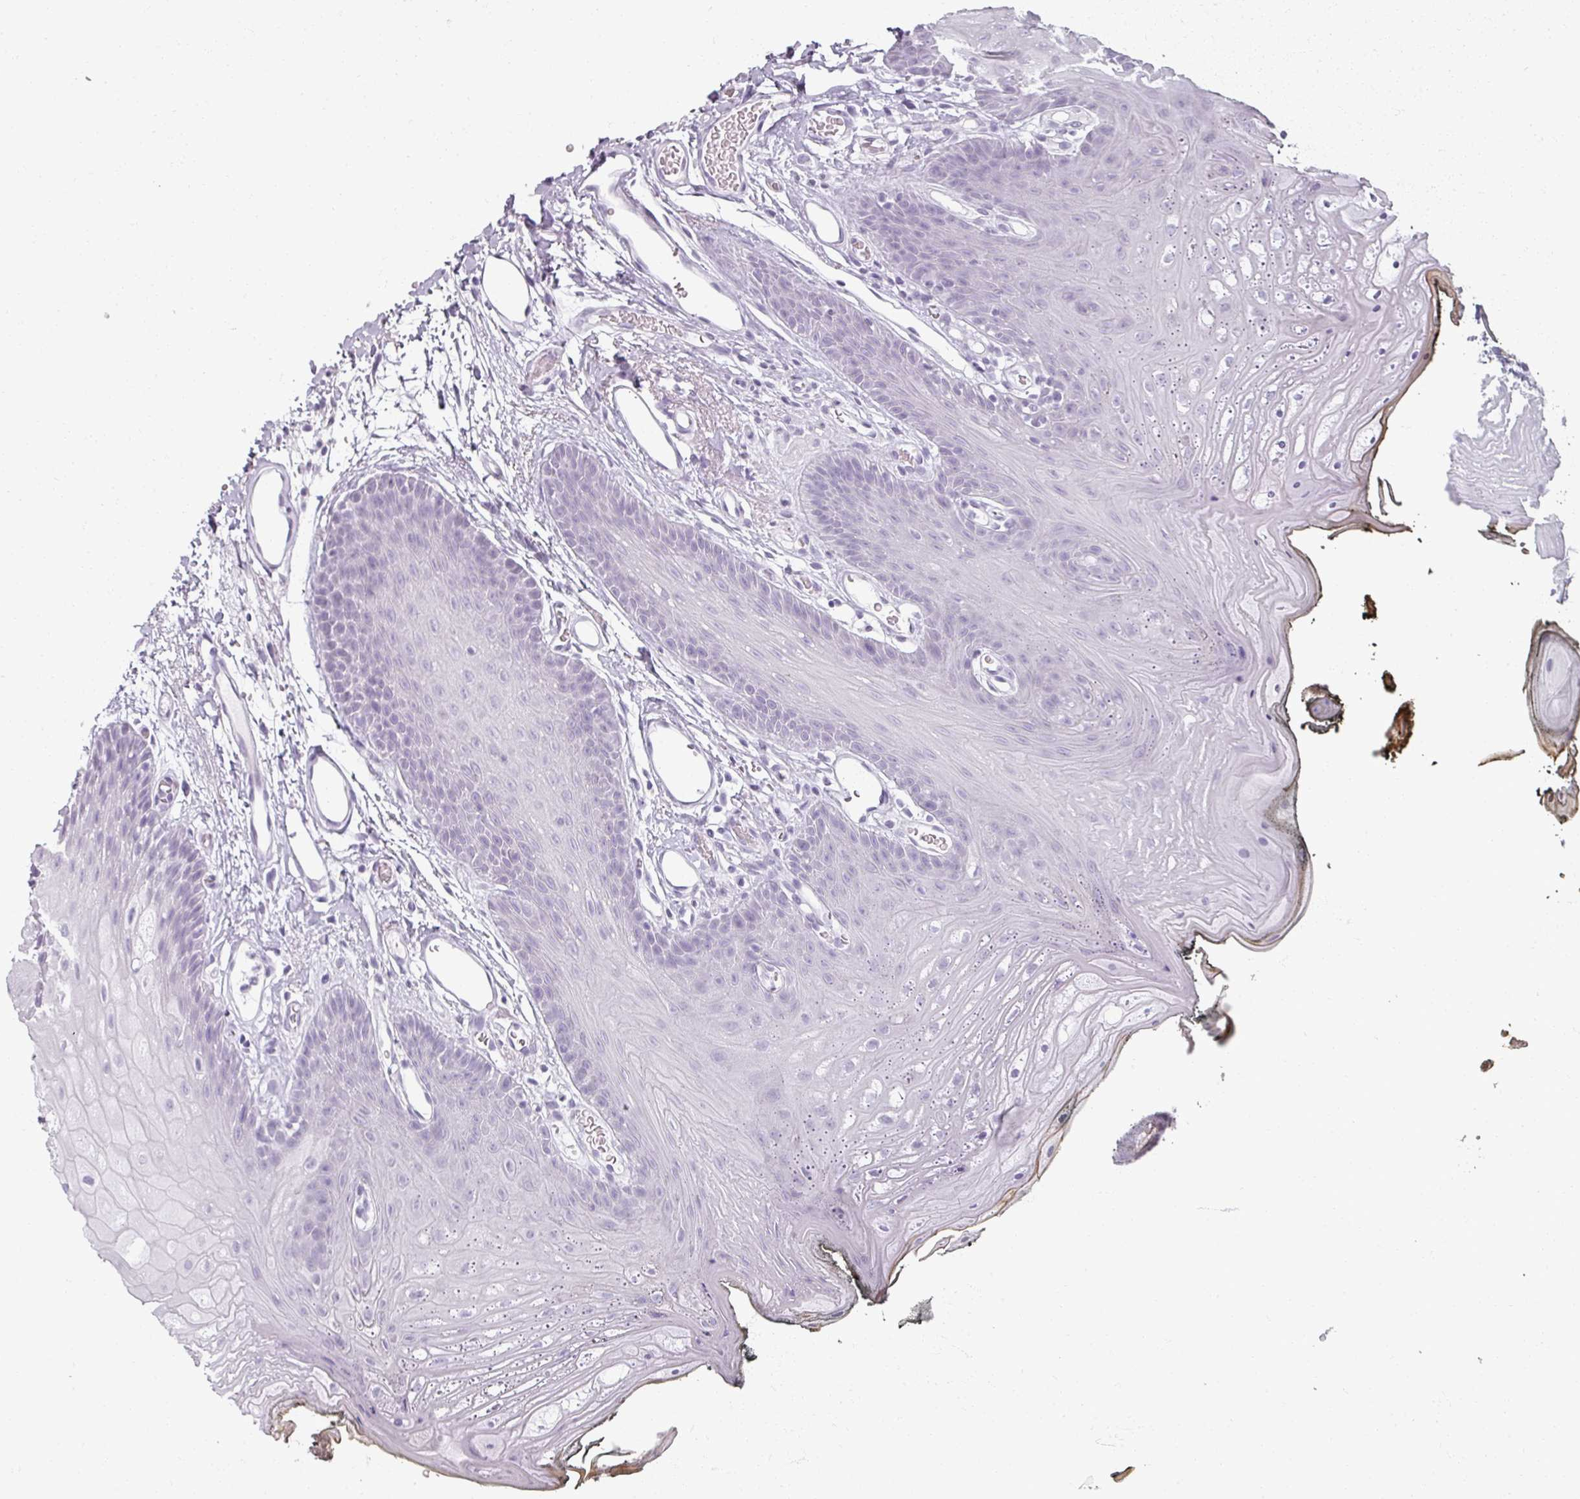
{"staining": {"intensity": "negative", "quantity": "none", "location": "none"}, "tissue": "oral mucosa", "cell_type": "Squamous epithelial cells", "image_type": "normal", "snomed": [{"axis": "morphology", "description": "Normal tissue, NOS"}, {"axis": "morphology", "description": "Squamous cell carcinoma, NOS"}, {"axis": "topography", "description": "Oral tissue"}, {"axis": "topography", "description": "Head-Neck"}], "caption": "Immunohistochemical staining of normal oral mucosa exhibits no significant expression in squamous epithelial cells. The staining is performed using DAB (3,3'-diaminobenzidine) brown chromogen with nuclei counter-stained in using hematoxylin.", "gene": "REG3A", "patient": {"sex": "female", "age": 81}}